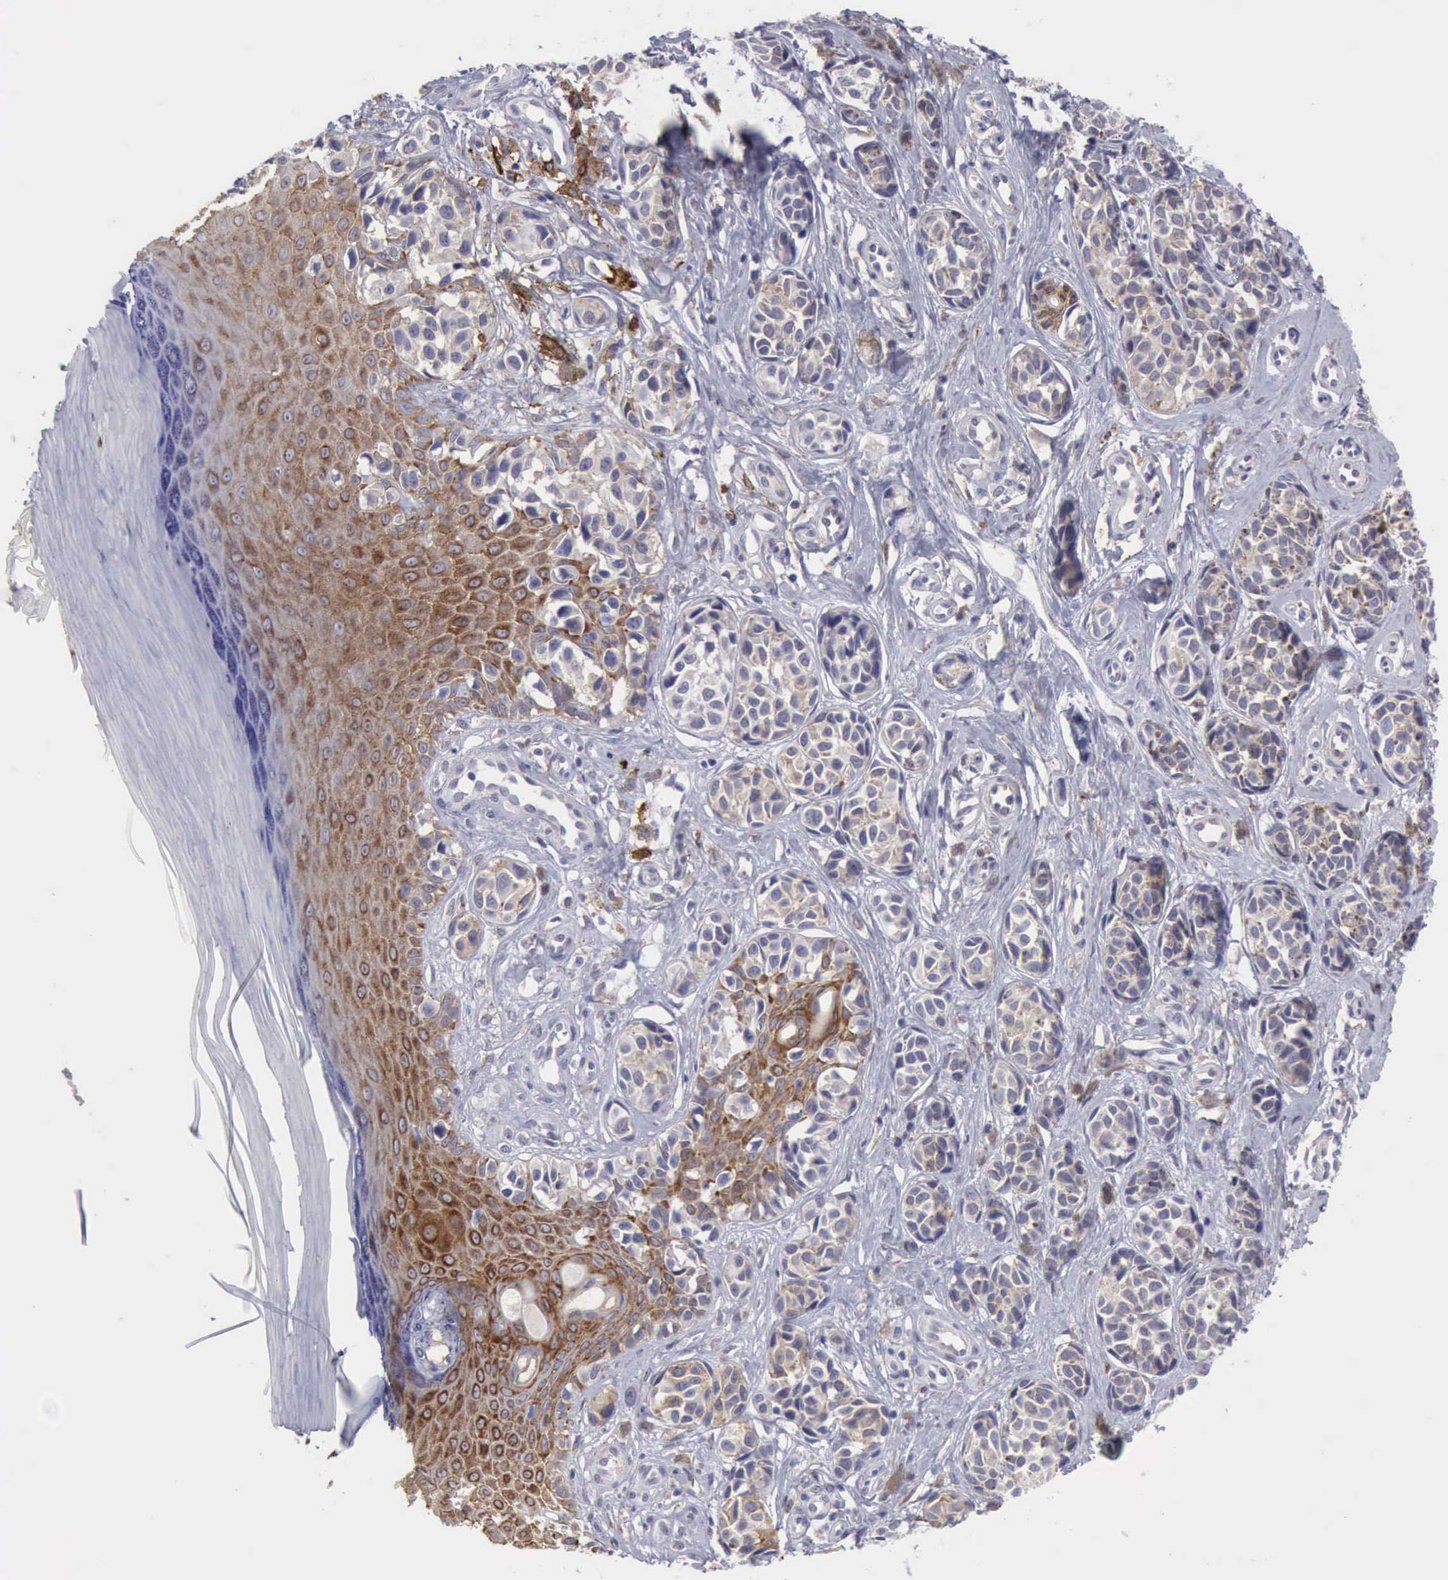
{"staining": {"intensity": "negative", "quantity": "none", "location": "none"}, "tissue": "melanoma", "cell_type": "Tumor cells", "image_type": "cancer", "snomed": [{"axis": "morphology", "description": "Malignant melanoma, NOS"}, {"axis": "topography", "description": "Skin"}], "caption": "A micrograph of malignant melanoma stained for a protein demonstrates no brown staining in tumor cells.", "gene": "TFRC", "patient": {"sex": "male", "age": 79}}